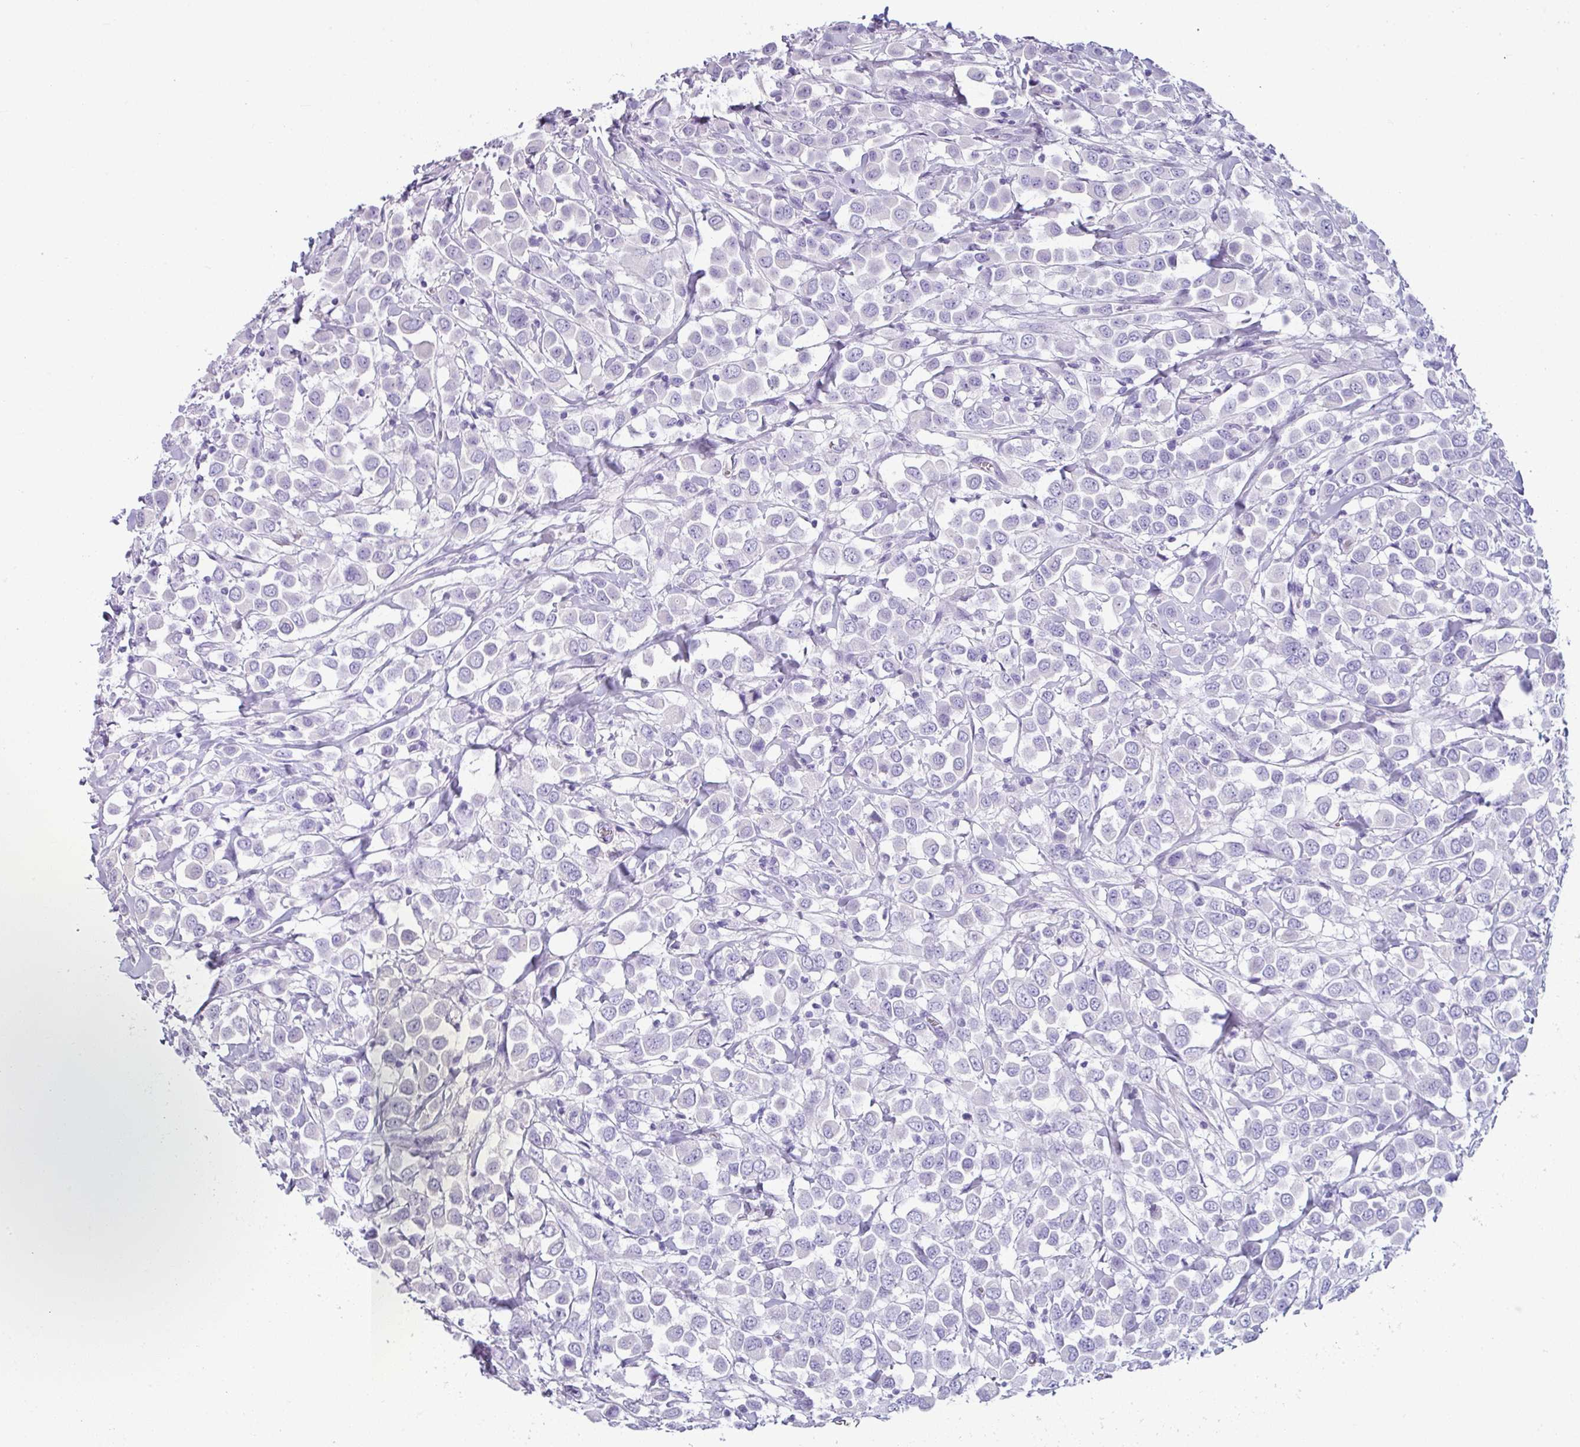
{"staining": {"intensity": "negative", "quantity": "none", "location": "none"}, "tissue": "breast cancer", "cell_type": "Tumor cells", "image_type": "cancer", "snomed": [{"axis": "morphology", "description": "Duct carcinoma"}, {"axis": "topography", "description": "Breast"}], "caption": "The immunohistochemistry micrograph has no significant expression in tumor cells of breast cancer (intraductal carcinoma) tissue. (Stains: DAB immunohistochemistry (IHC) with hematoxylin counter stain, Microscopy: brightfield microscopy at high magnification).", "gene": "VCY1B", "patient": {"sex": "female", "age": 61}}